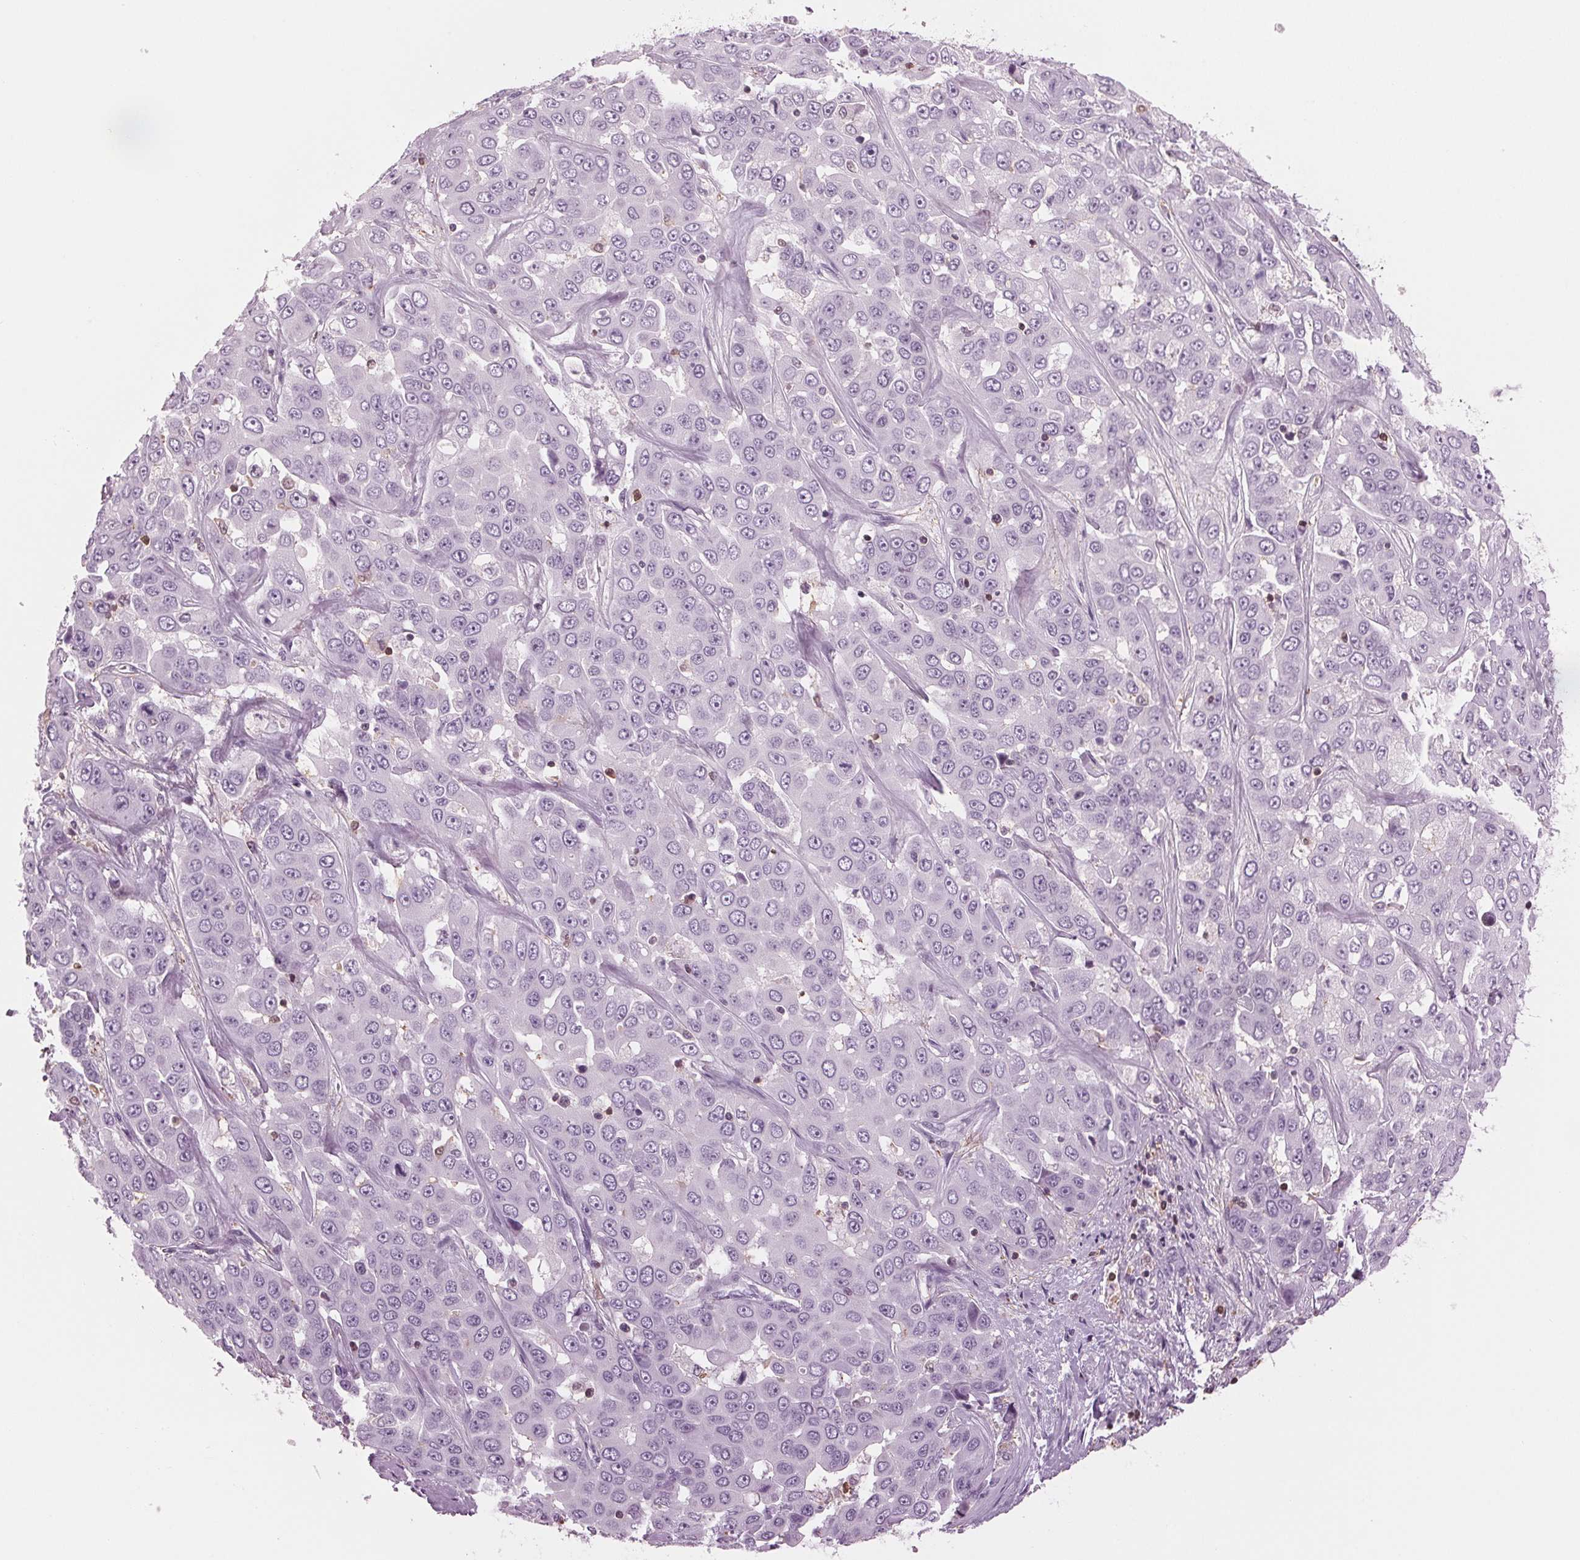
{"staining": {"intensity": "negative", "quantity": "none", "location": "none"}, "tissue": "liver cancer", "cell_type": "Tumor cells", "image_type": "cancer", "snomed": [{"axis": "morphology", "description": "Cholangiocarcinoma"}, {"axis": "topography", "description": "Liver"}], "caption": "A high-resolution micrograph shows immunohistochemistry (IHC) staining of liver cancer, which reveals no significant expression in tumor cells.", "gene": "BTLA", "patient": {"sex": "female", "age": 52}}